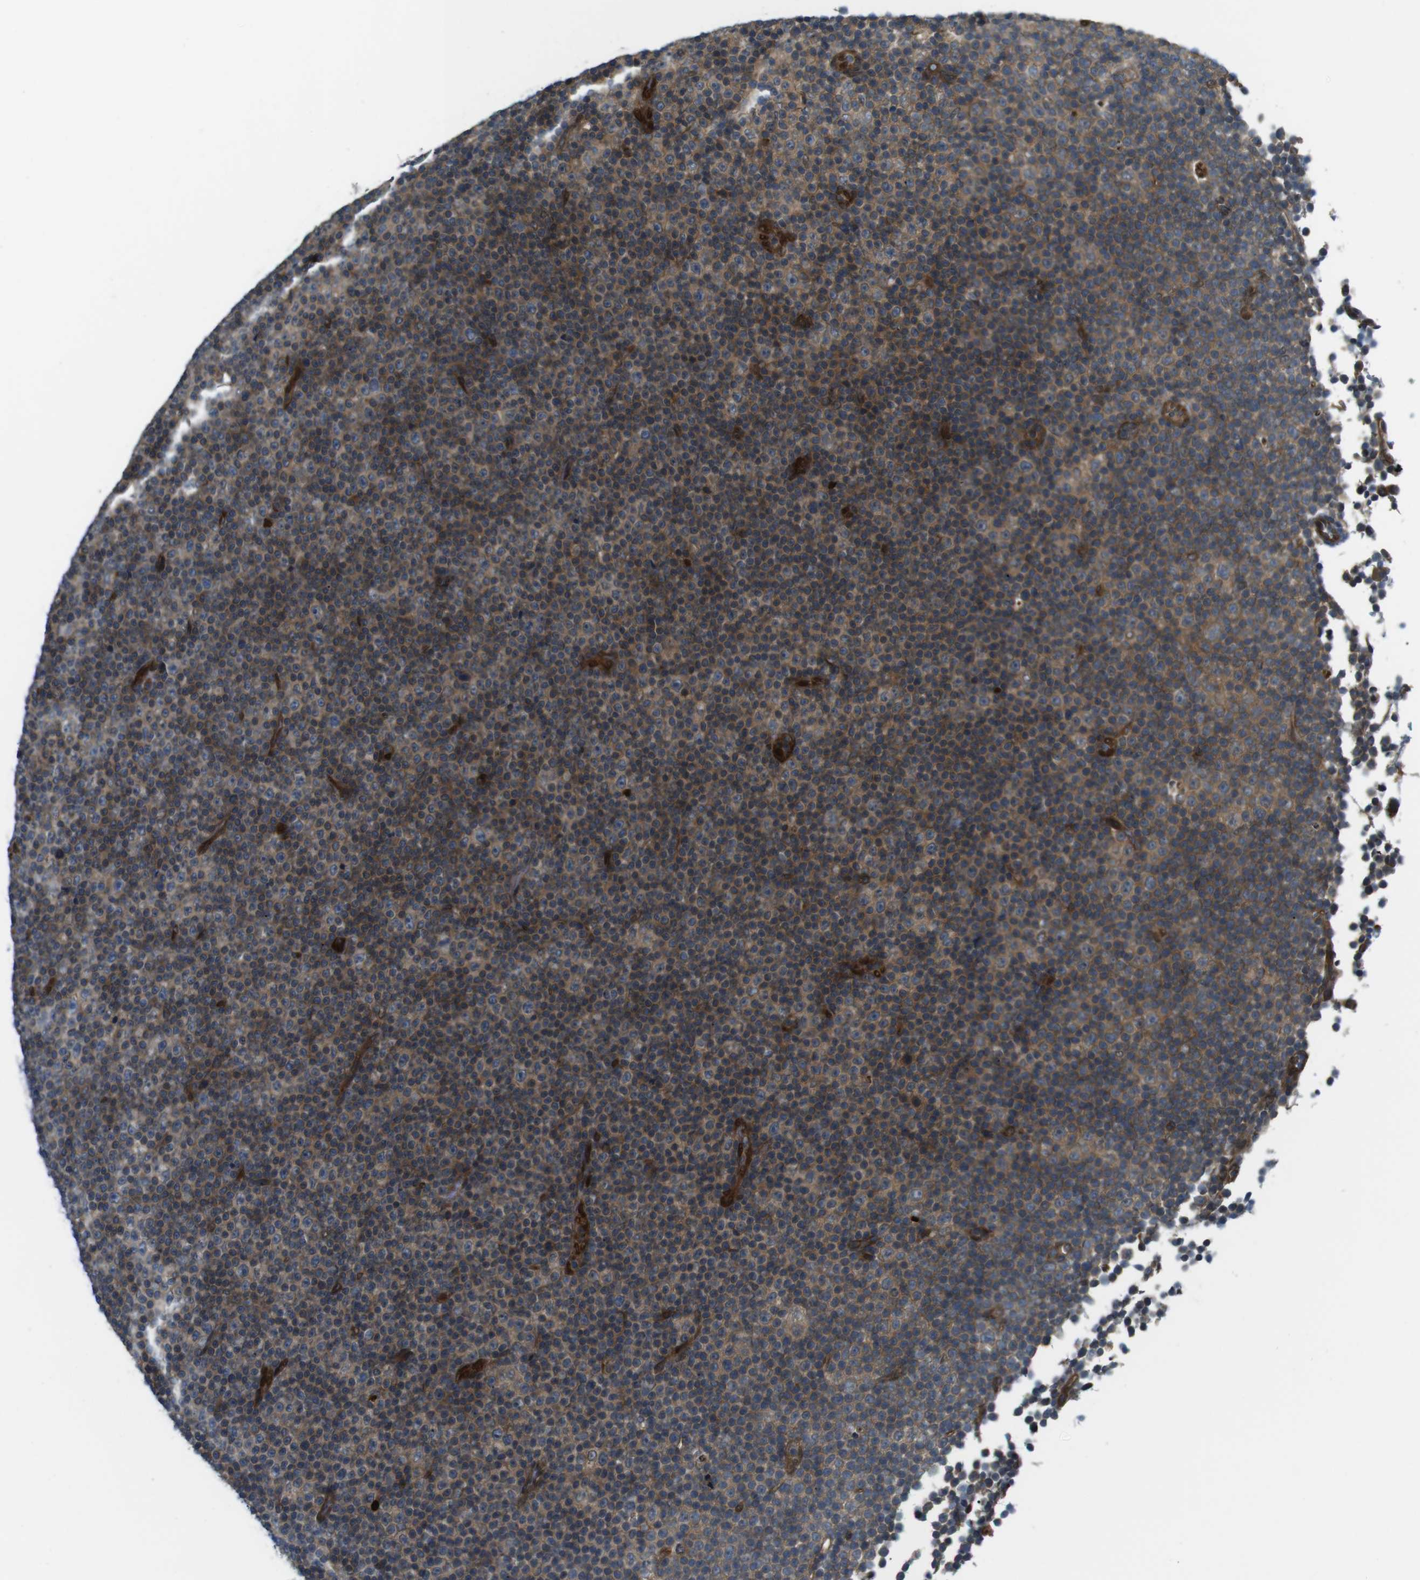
{"staining": {"intensity": "moderate", "quantity": "25%-75%", "location": "cytoplasmic/membranous"}, "tissue": "lymphoma", "cell_type": "Tumor cells", "image_type": "cancer", "snomed": [{"axis": "morphology", "description": "Malignant lymphoma, non-Hodgkin's type, Low grade"}, {"axis": "topography", "description": "Lymph node"}], "caption": "Immunohistochemistry (IHC) histopathology image of neoplastic tissue: malignant lymphoma, non-Hodgkin's type (low-grade) stained using IHC demonstrates medium levels of moderate protein expression localized specifically in the cytoplasmic/membranous of tumor cells, appearing as a cytoplasmic/membranous brown color.", "gene": "TSC1", "patient": {"sex": "female", "age": 67}}